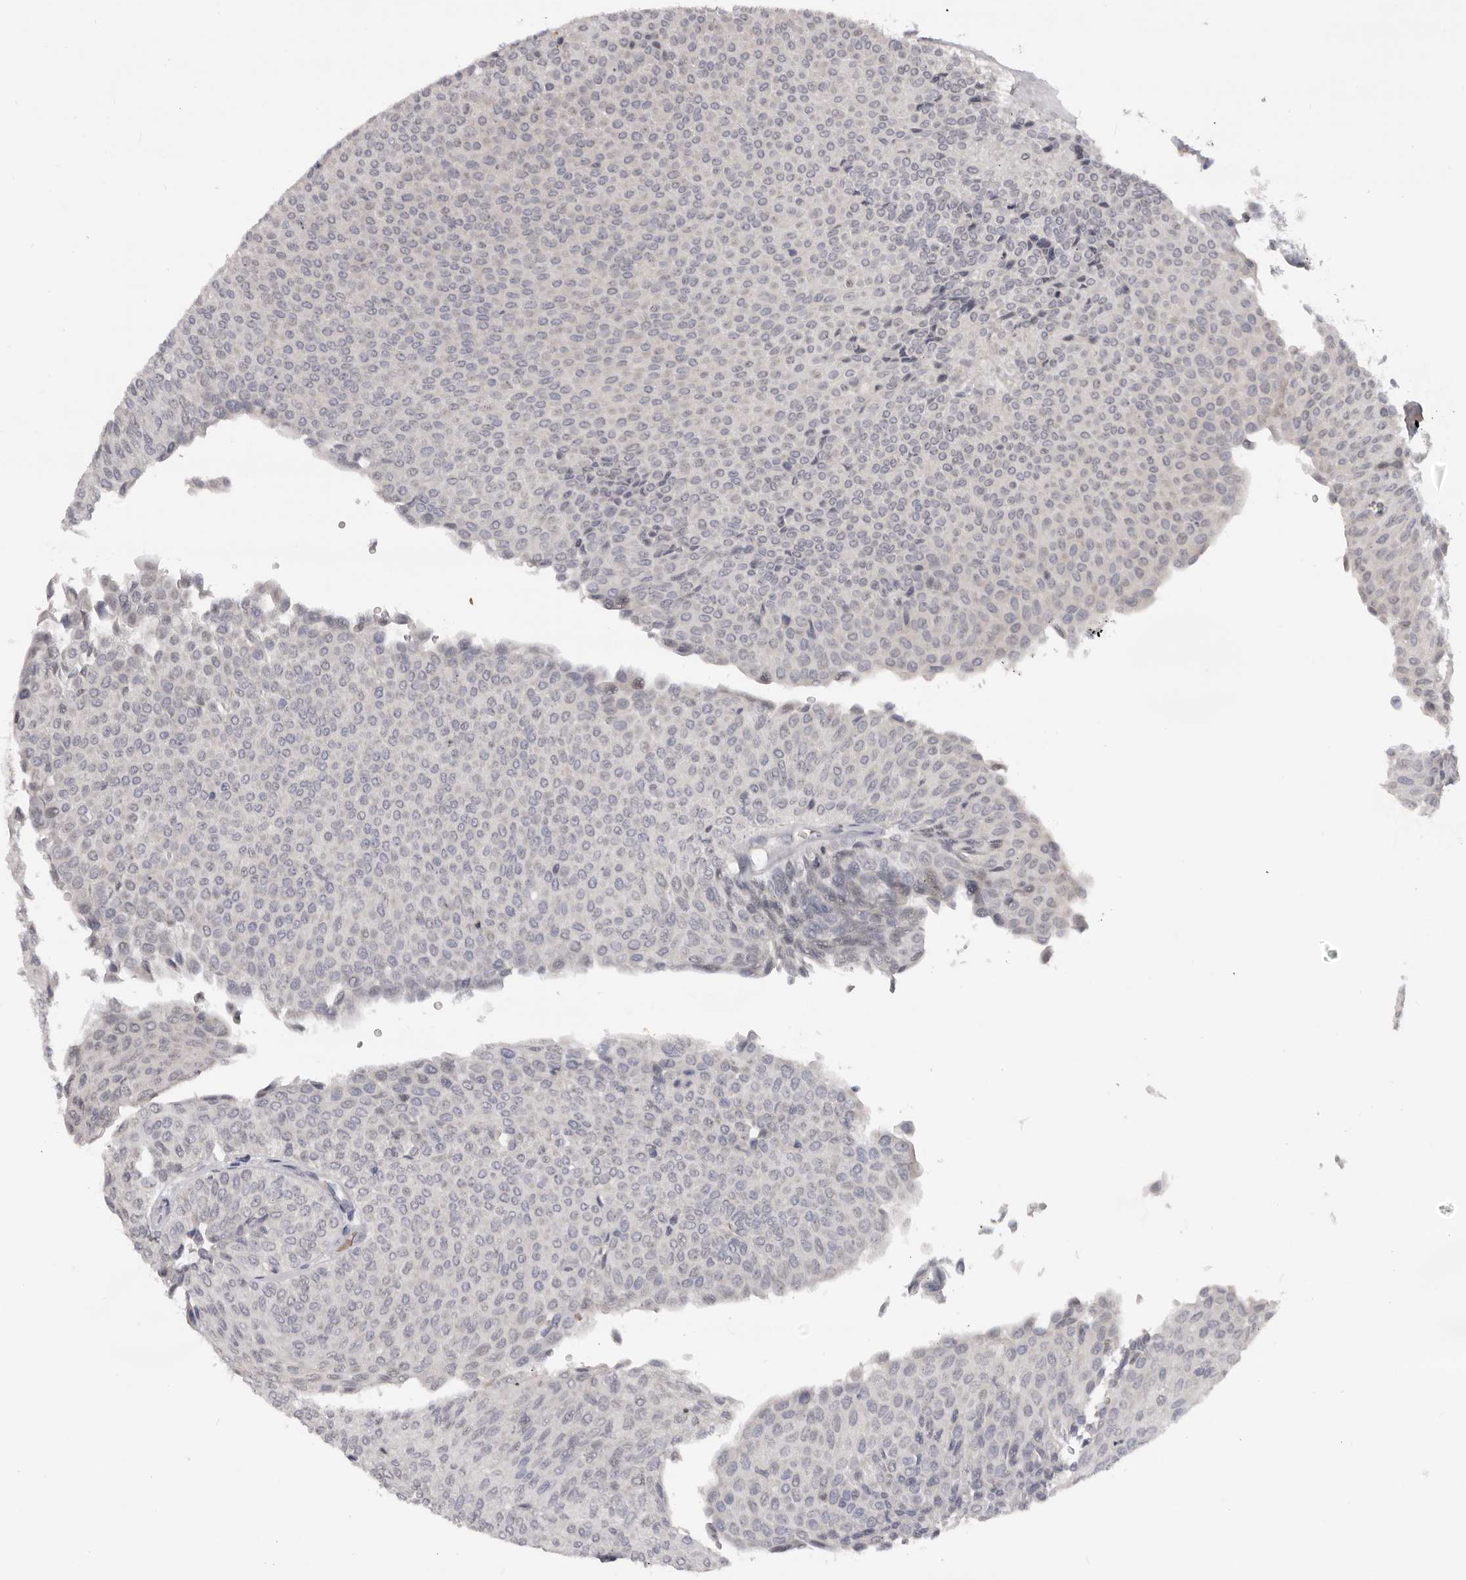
{"staining": {"intensity": "negative", "quantity": "none", "location": "none"}, "tissue": "urothelial cancer", "cell_type": "Tumor cells", "image_type": "cancer", "snomed": [{"axis": "morphology", "description": "Urothelial carcinoma, Low grade"}, {"axis": "topography", "description": "Urinary bladder"}], "caption": "Human urothelial cancer stained for a protein using immunohistochemistry (IHC) demonstrates no expression in tumor cells.", "gene": "TNR", "patient": {"sex": "male", "age": 78}}